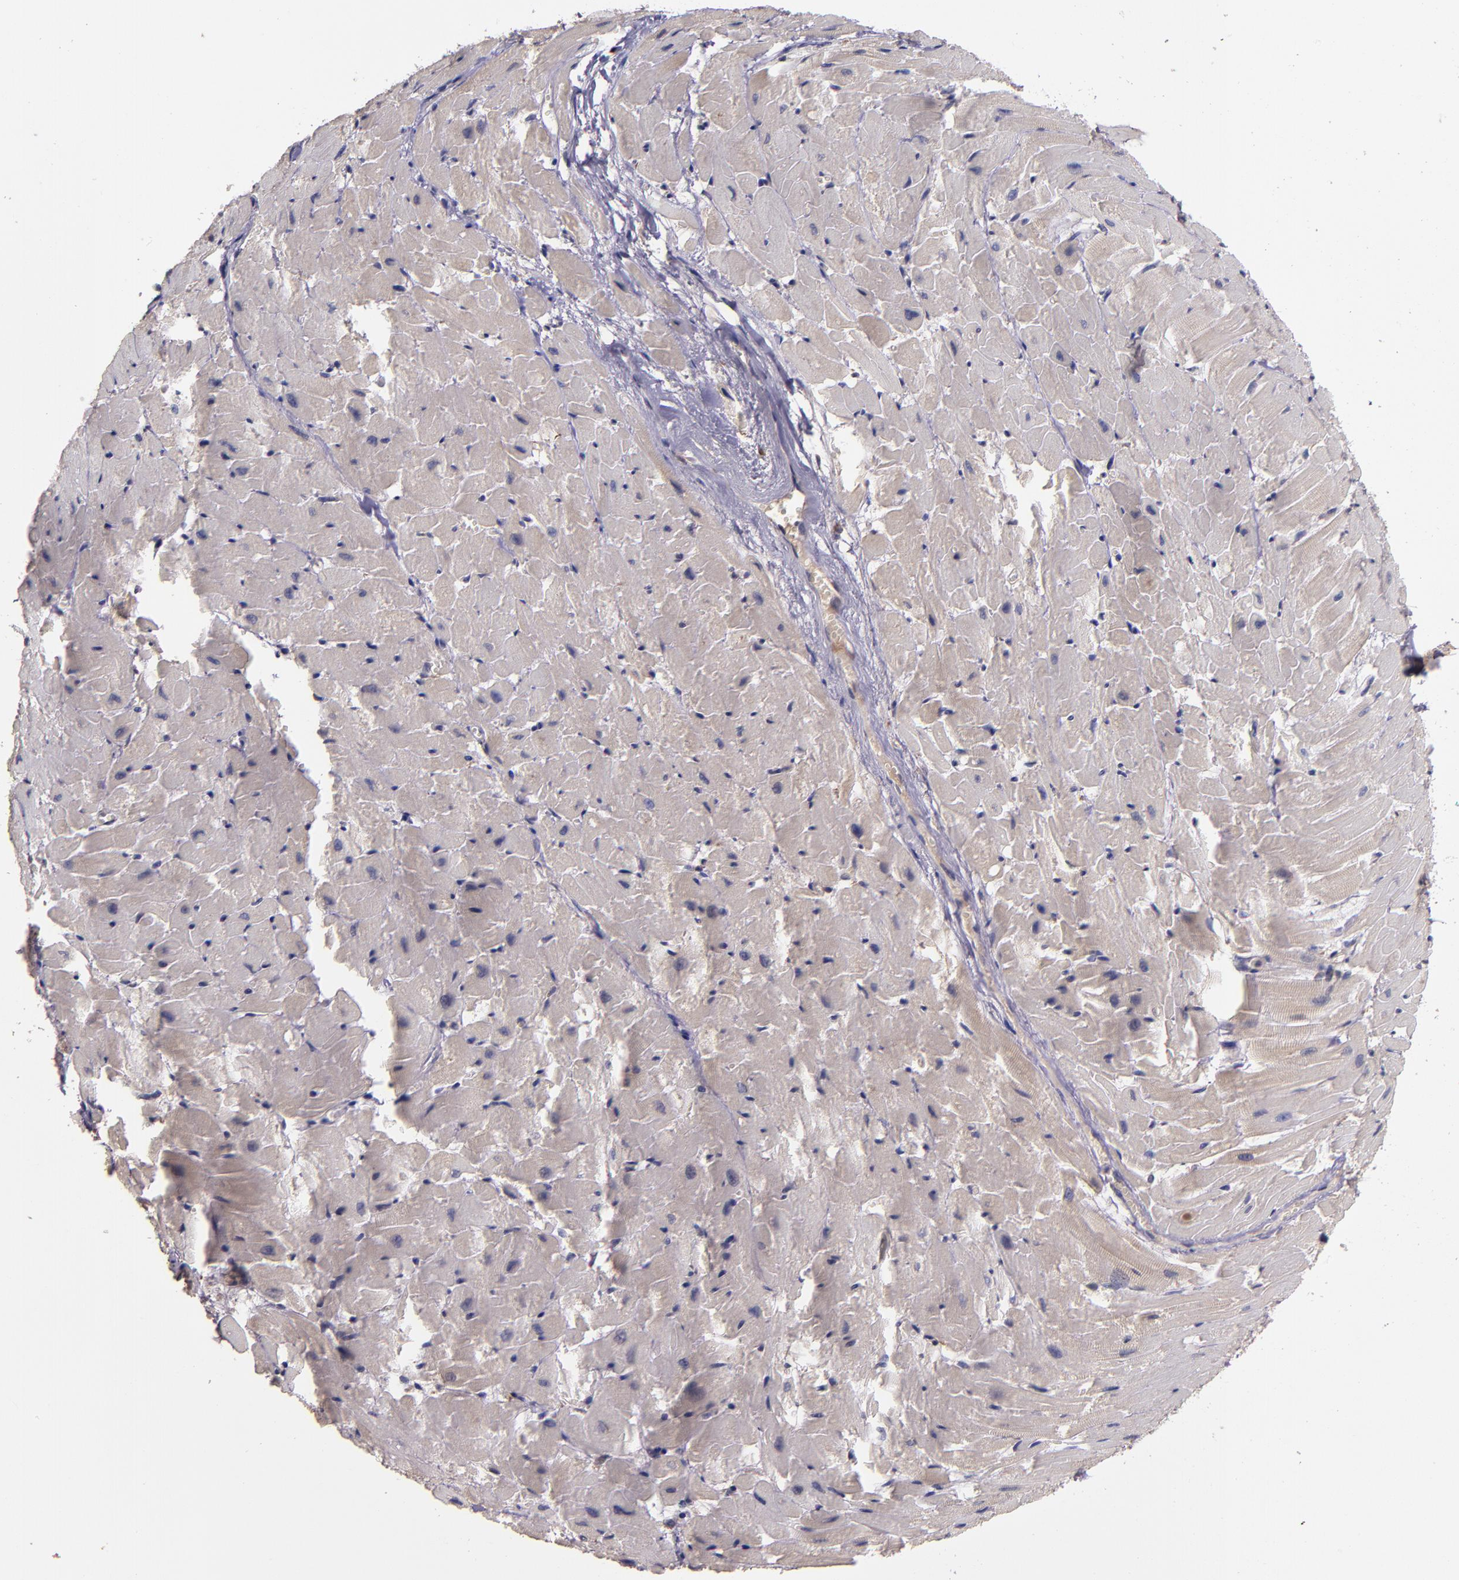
{"staining": {"intensity": "weak", "quantity": ">75%", "location": "cytoplasmic/membranous"}, "tissue": "heart muscle", "cell_type": "Cardiomyocytes", "image_type": "normal", "snomed": [{"axis": "morphology", "description": "Normal tissue, NOS"}, {"axis": "topography", "description": "Heart"}], "caption": "Immunohistochemistry (DAB) staining of normal heart muscle reveals weak cytoplasmic/membranous protein positivity in about >75% of cardiomyocytes. The protein is shown in brown color, while the nuclei are stained blue.", "gene": "PRAF2", "patient": {"sex": "female", "age": 19}}